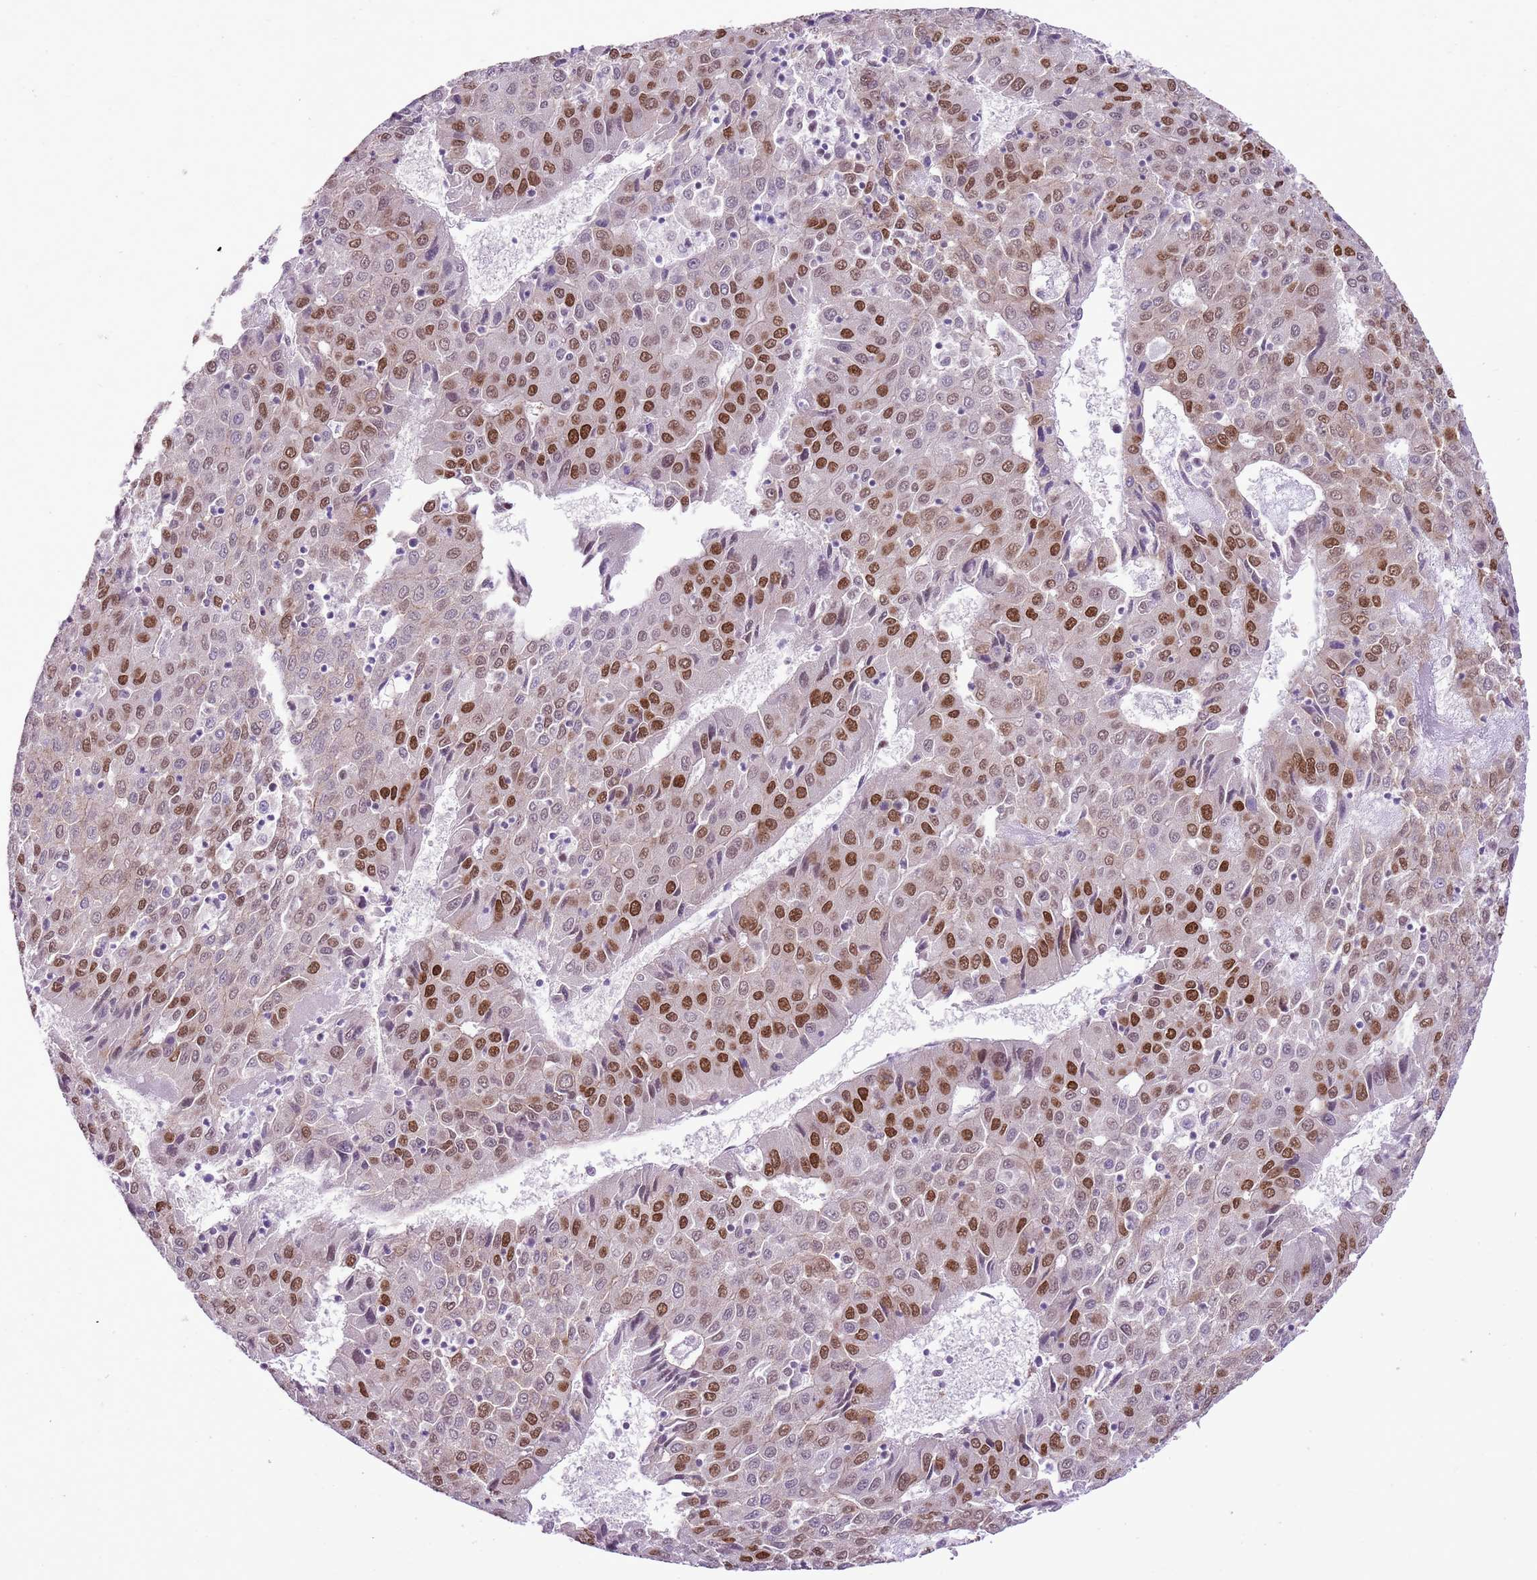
{"staining": {"intensity": "strong", "quantity": "25%-75%", "location": "nuclear"}, "tissue": "liver cancer", "cell_type": "Tumor cells", "image_type": "cancer", "snomed": [{"axis": "morphology", "description": "Carcinoma, Hepatocellular, NOS"}, {"axis": "topography", "description": "Liver"}], "caption": "Hepatocellular carcinoma (liver) stained with a brown dye displays strong nuclear positive positivity in about 25%-75% of tumor cells.", "gene": "NACC2", "patient": {"sex": "female", "age": 53}}